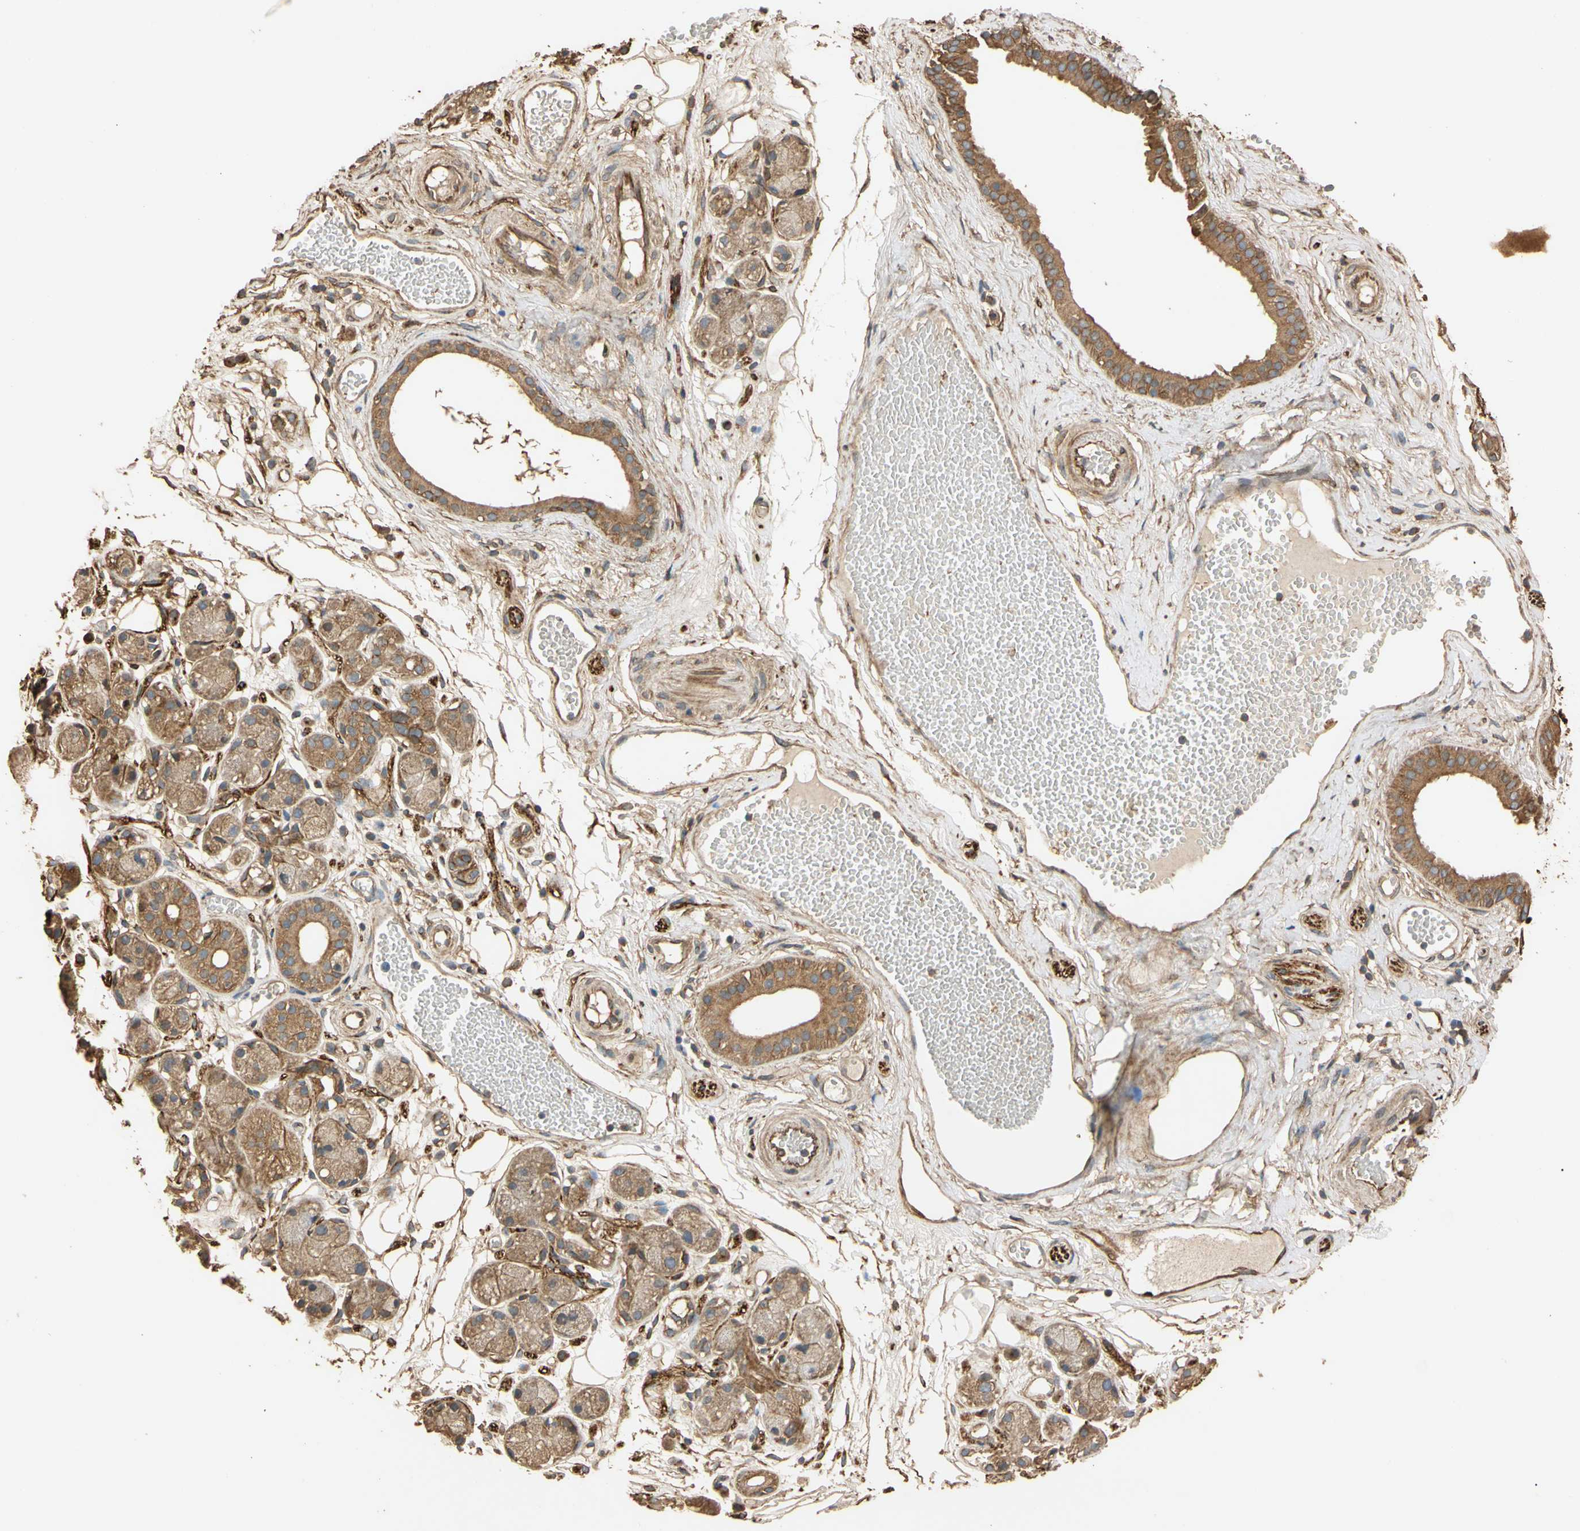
{"staining": {"intensity": "moderate", "quantity": ">75%", "location": "cytoplasmic/membranous"}, "tissue": "adipose tissue", "cell_type": "Adipocytes", "image_type": "normal", "snomed": [{"axis": "morphology", "description": "Normal tissue, NOS"}, {"axis": "morphology", "description": "Inflammation, NOS"}, {"axis": "topography", "description": "Vascular tissue"}, {"axis": "topography", "description": "Salivary gland"}], "caption": "Moderate cytoplasmic/membranous expression for a protein is identified in about >75% of adipocytes of normal adipose tissue using IHC.", "gene": "MGRN1", "patient": {"sex": "female", "age": 75}}